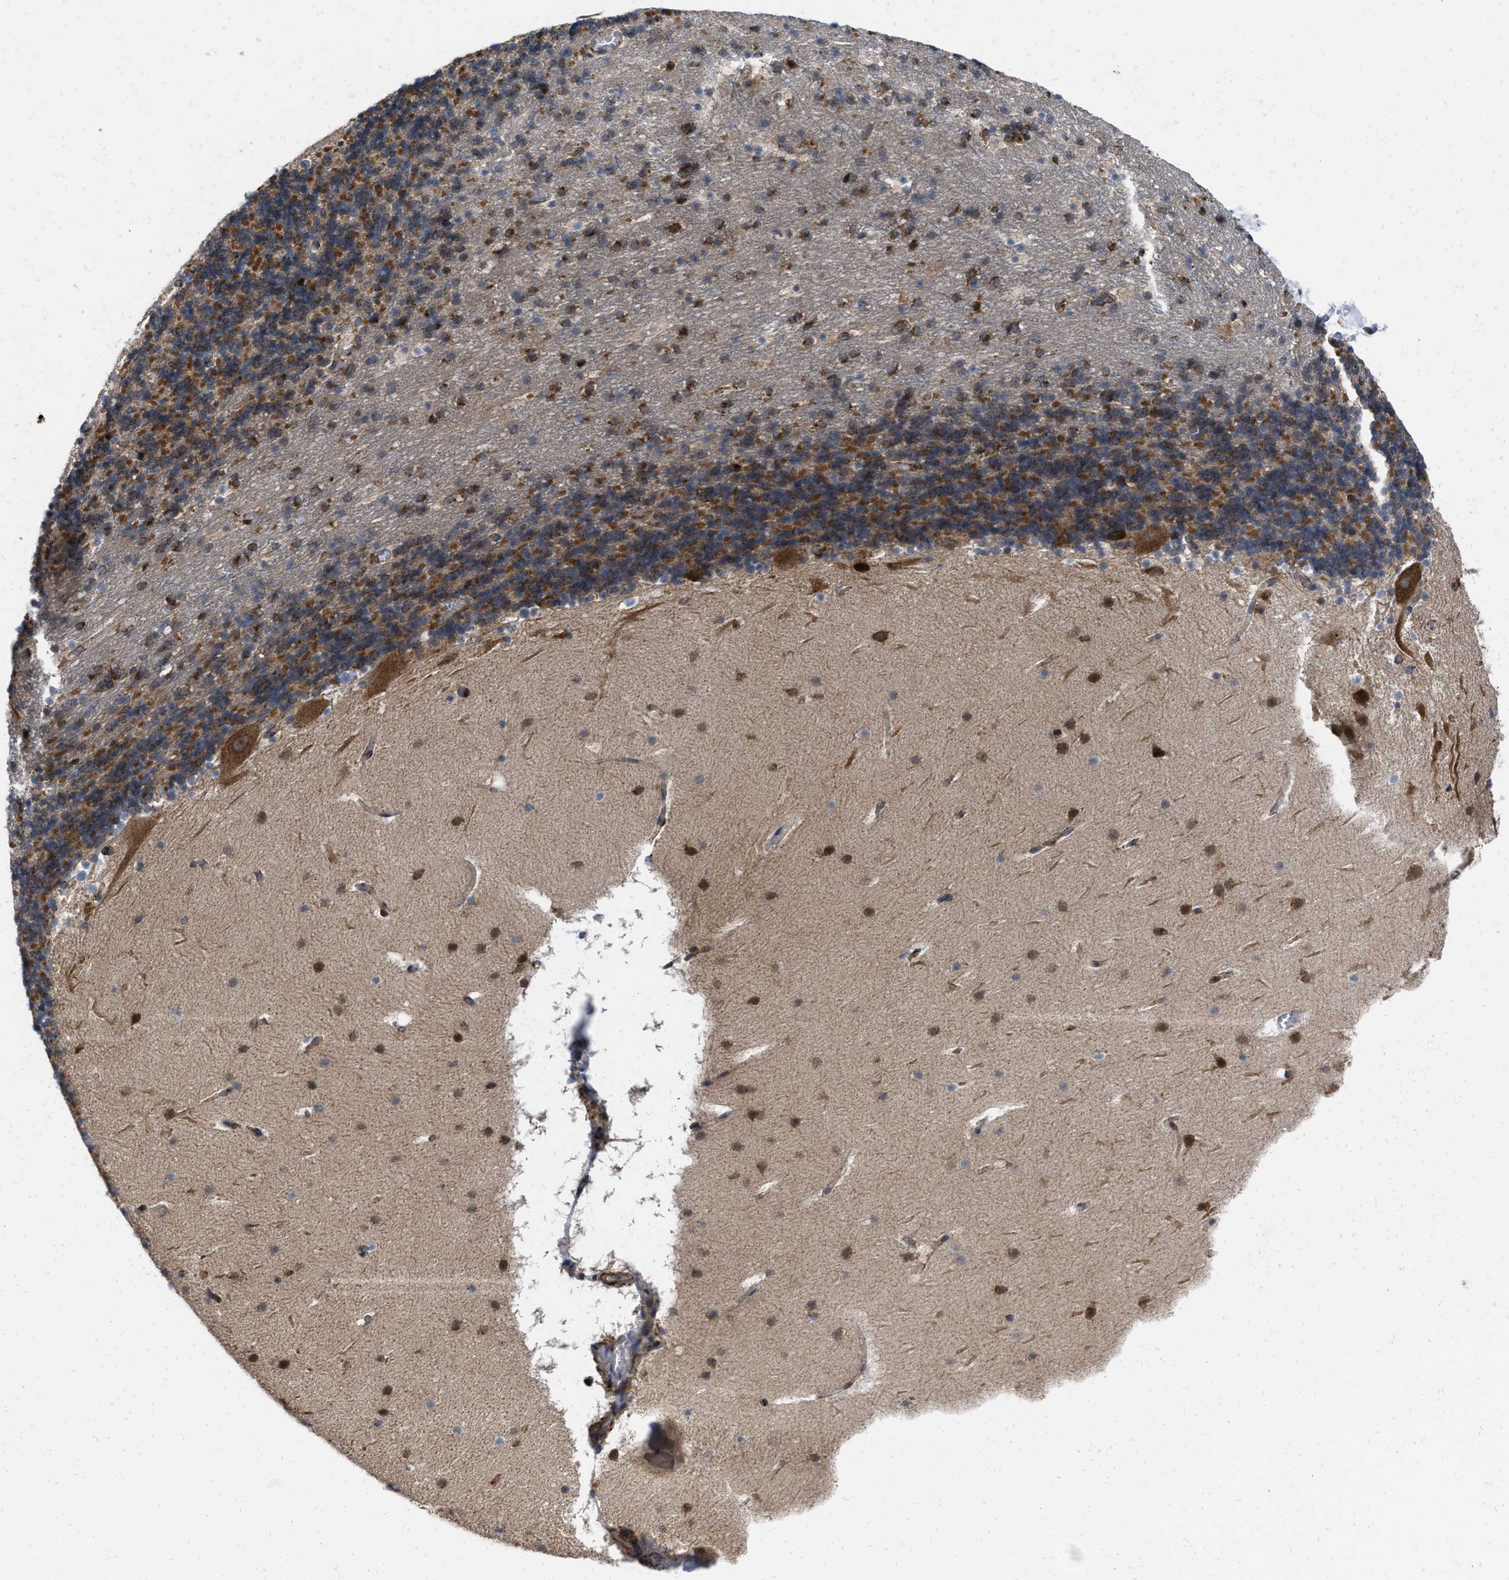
{"staining": {"intensity": "moderate", "quantity": "25%-75%", "location": "cytoplasmic/membranous"}, "tissue": "cerebellum", "cell_type": "Cells in granular layer", "image_type": "normal", "snomed": [{"axis": "morphology", "description": "Normal tissue, NOS"}, {"axis": "topography", "description": "Cerebellum"}], "caption": "An image of cerebellum stained for a protein exhibits moderate cytoplasmic/membranous brown staining in cells in granular layer. (DAB (3,3'-diaminobenzidine) IHC with brightfield microscopy, high magnification).", "gene": "AKAP1", "patient": {"sex": "male", "age": 45}}